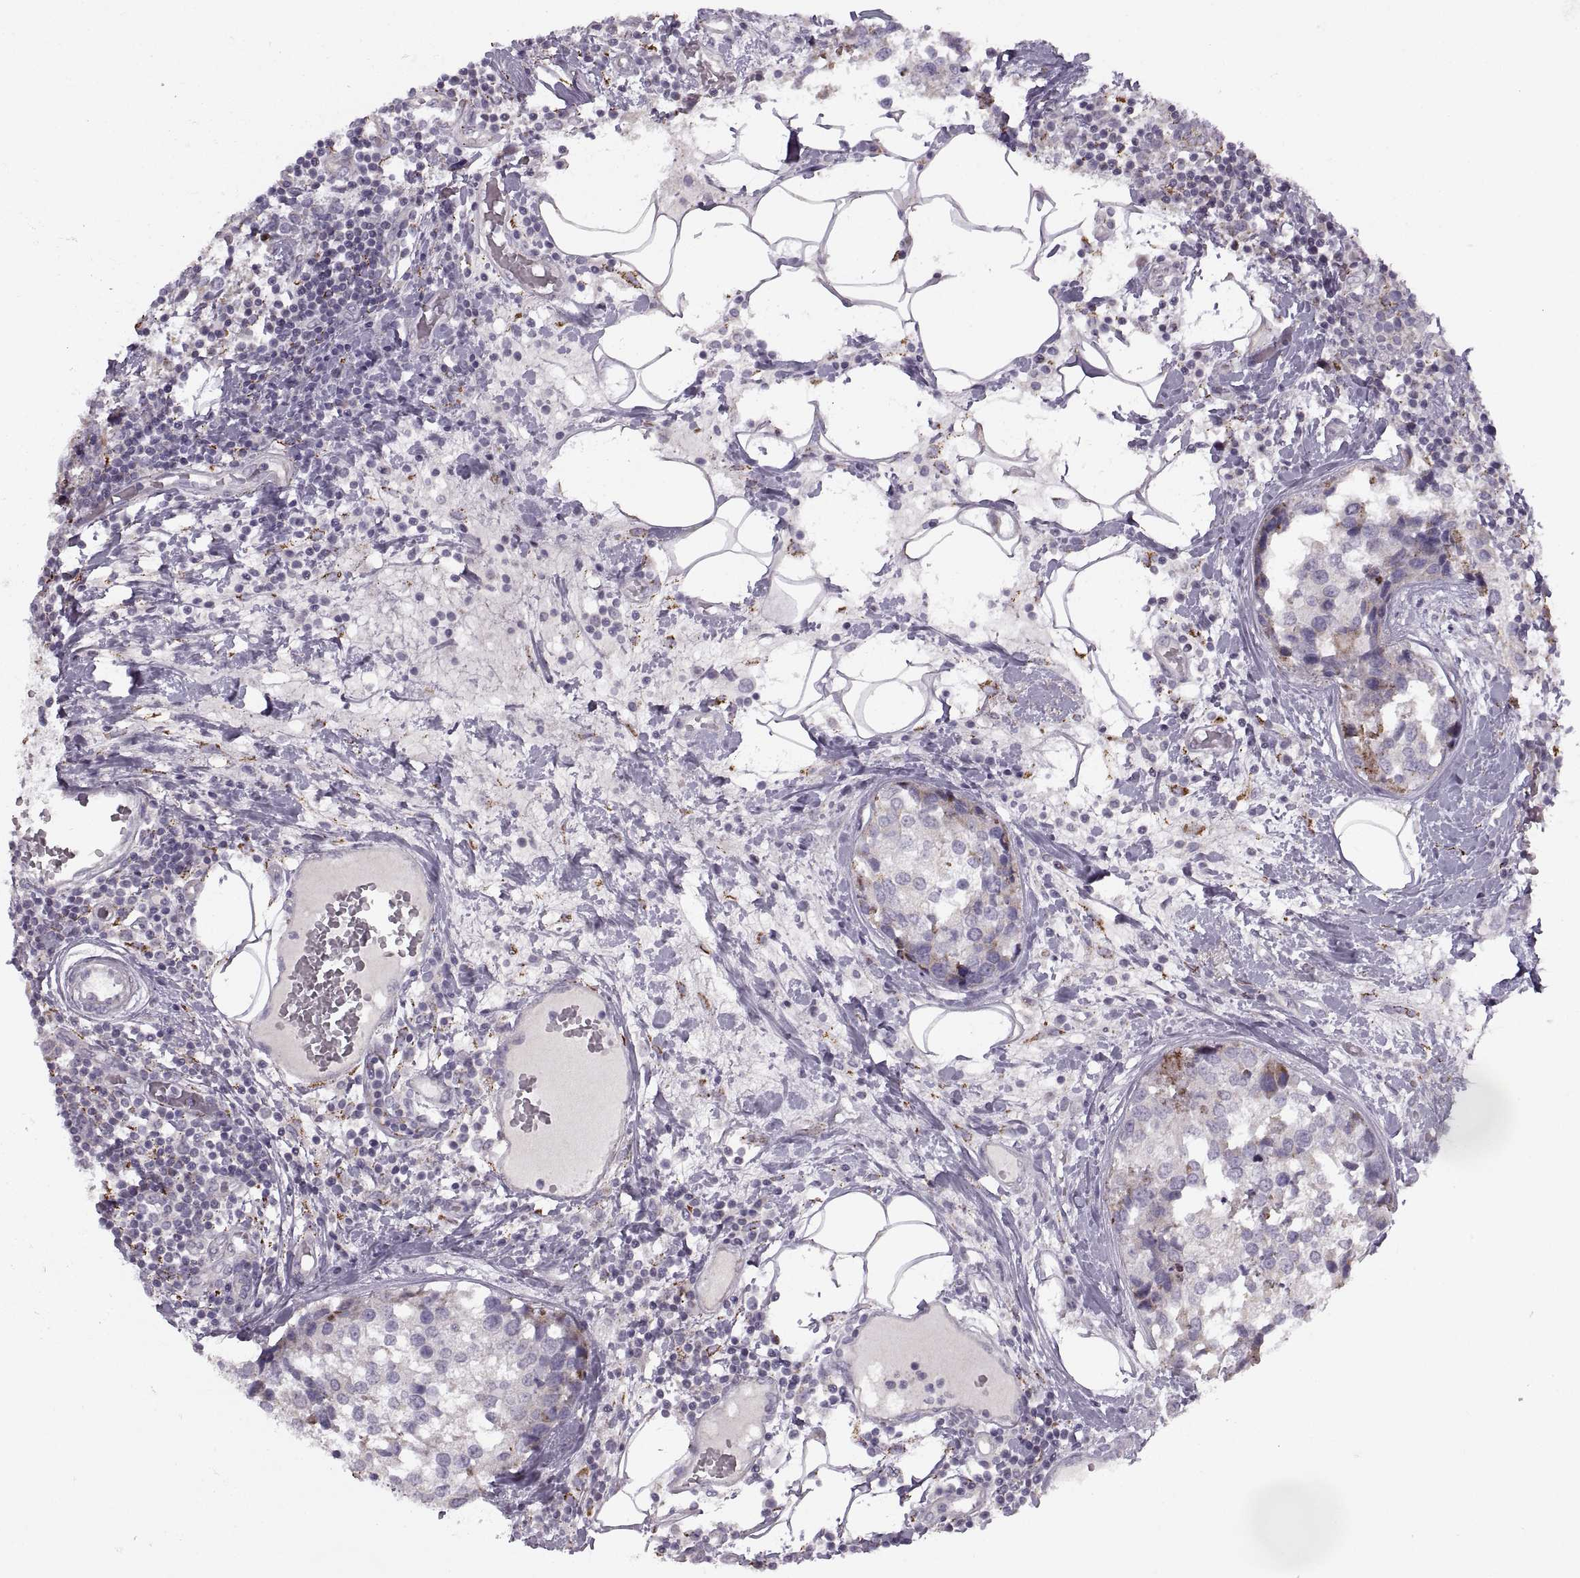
{"staining": {"intensity": "moderate", "quantity": "<25%", "location": "cytoplasmic/membranous"}, "tissue": "breast cancer", "cell_type": "Tumor cells", "image_type": "cancer", "snomed": [{"axis": "morphology", "description": "Lobular carcinoma"}, {"axis": "topography", "description": "Breast"}], "caption": "Protein expression analysis of breast cancer exhibits moderate cytoplasmic/membranous staining in about <25% of tumor cells. Nuclei are stained in blue.", "gene": "PIERCE1", "patient": {"sex": "female", "age": 59}}